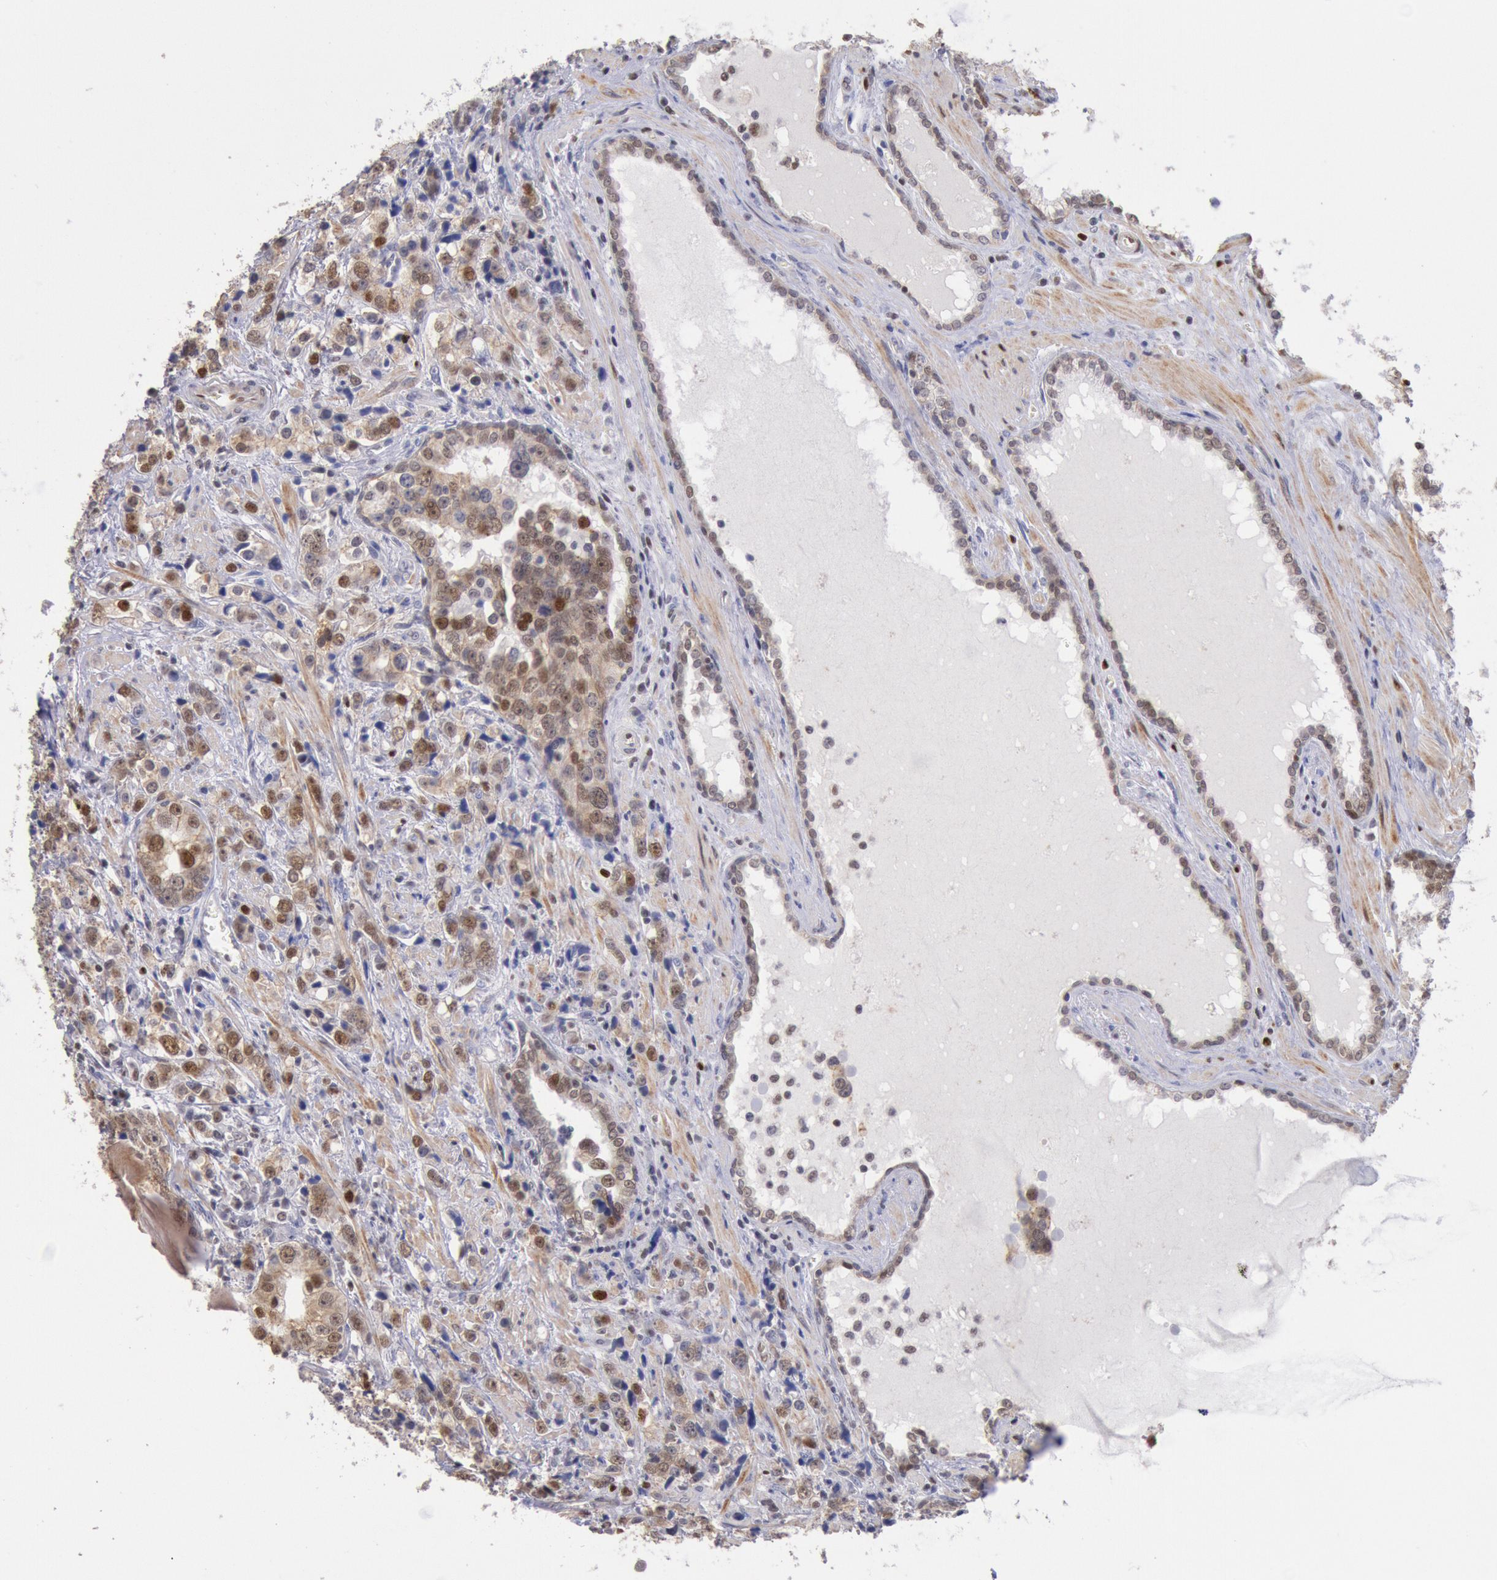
{"staining": {"intensity": "moderate", "quantity": ">75%", "location": "cytoplasmic/membranous,nuclear"}, "tissue": "prostate cancer", "cell_type": "Tumor cells", "image_type": "cancer", "snomed": [{"axis": "morphology", "description": "Adenocarcinoma, High grade"}, {"axis": "topography", "description": "Prostate"}], "caption": "High-magnification brightfield microscopy of prostate cancer stained with DAB (3,3'-diaminobenzidine) (brown) and counterstained with hematoxylin (blue). tumor cells exhibit moderate cytoplasmic/membranous and nuclear staining is identified in about>75% of cells. (DAB = brown stain, brightfield microscopy at high magnification).", "gene": "RPS6KA5", "patient": {"sex": "male", "age": 71}}